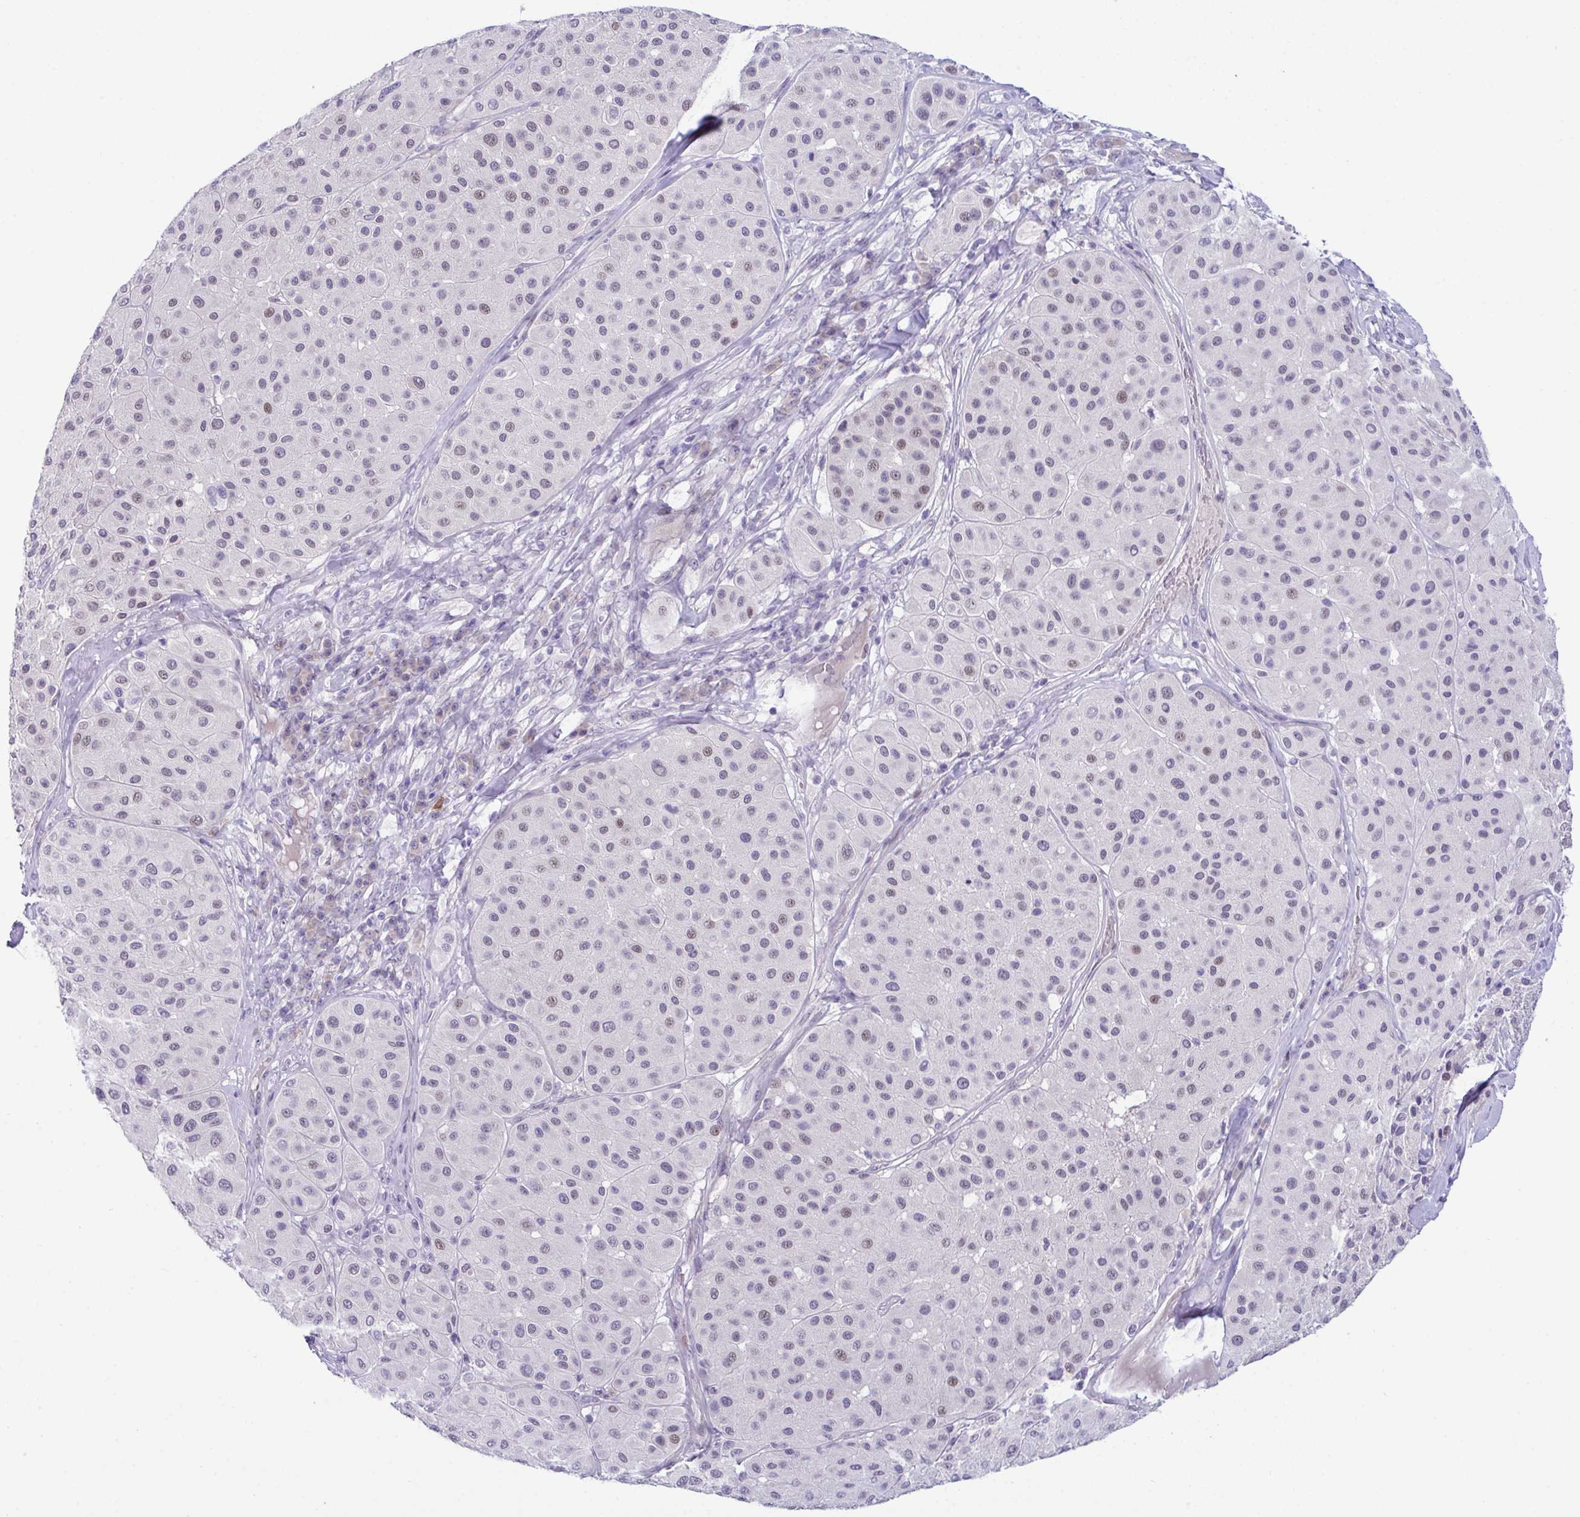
{"staining": {"intensity": "moderate", "quantity": "<25%", "location": "nuclear"}, "tissue": "melanoma", "cell_type": "Tumor cells", "image_type": "cancer", "snomed": [{"axis": "morphology", "description": "Malignant melanoma, Metastatic site"}, {"axis": "topography", "description": "Smooth muscle"}], "caption": "IHC micrograph of neoplastic tissue: malignant melanoma (metastatic site) stained using IHC reveals low levels of moderate protein expression localized specifically in the nuclear of tumor cells, appearing as a nuclear brown color.", "gene": "USP35", "patient": {"sex": "male", "age": 41}}